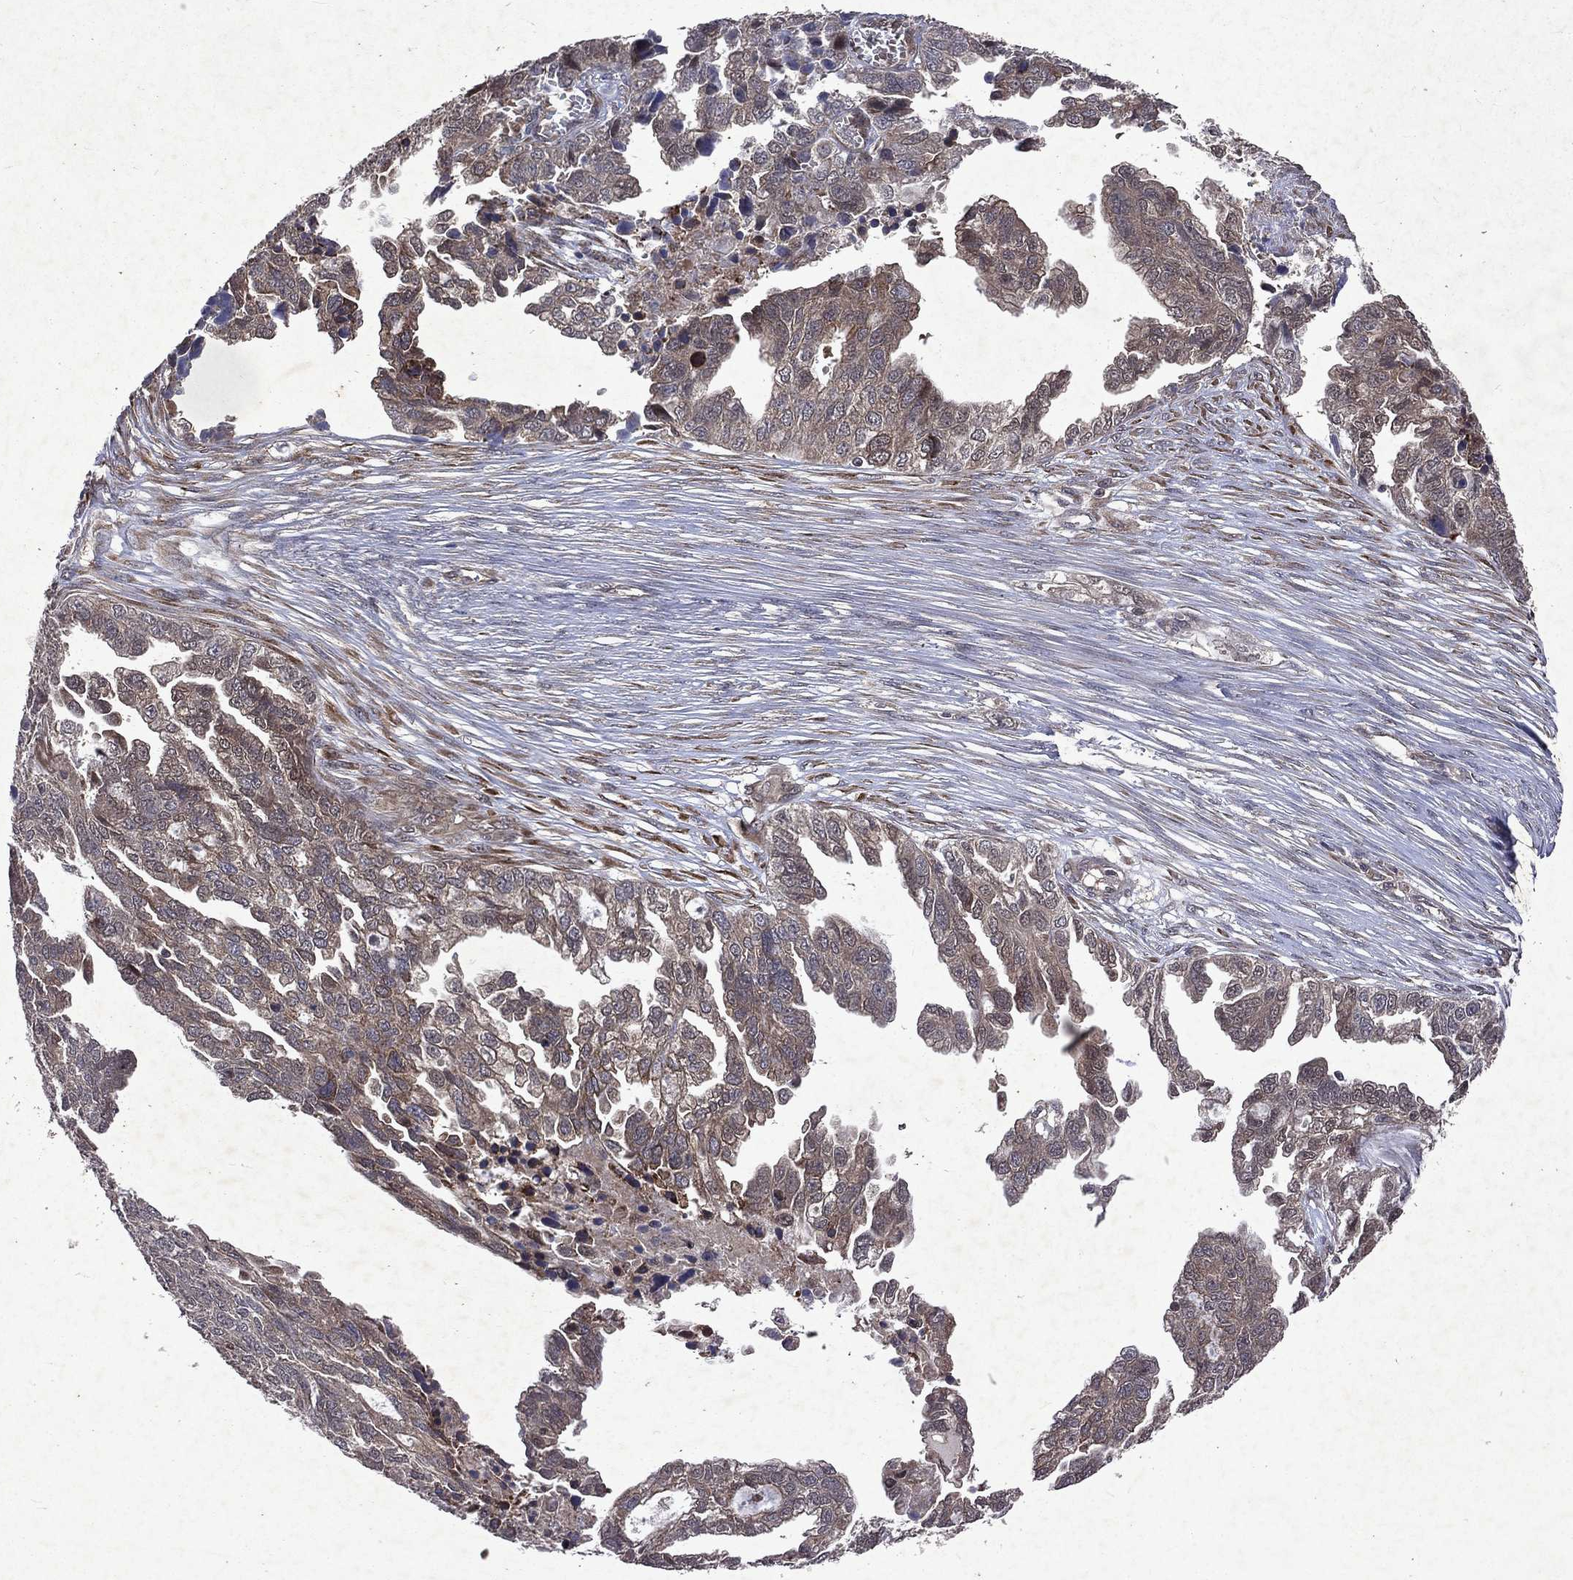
{"staining": {"intensity": "weak", "quantity": "<25%", "location": "cytoplasmic/membranous"}, "tissue": "ovarian cancer", "cell_type": "Tumor cells", "image_type": "cancer", "snomed": [{"axis": "morphology", "description": "Cystadenocarcinoma, serous, NOS"}, {"axis": "topography", "description": "Ovary"}], "caption": "Ovarian cancer (serous cystadenocarcinoma) was stained to show a protein in brown. There is no significant expression in tumor cells. (DAB IHC with hematoxylin counter stain).", "gene": "MTAP", "patient": {"sex": "female", "age": 51}}